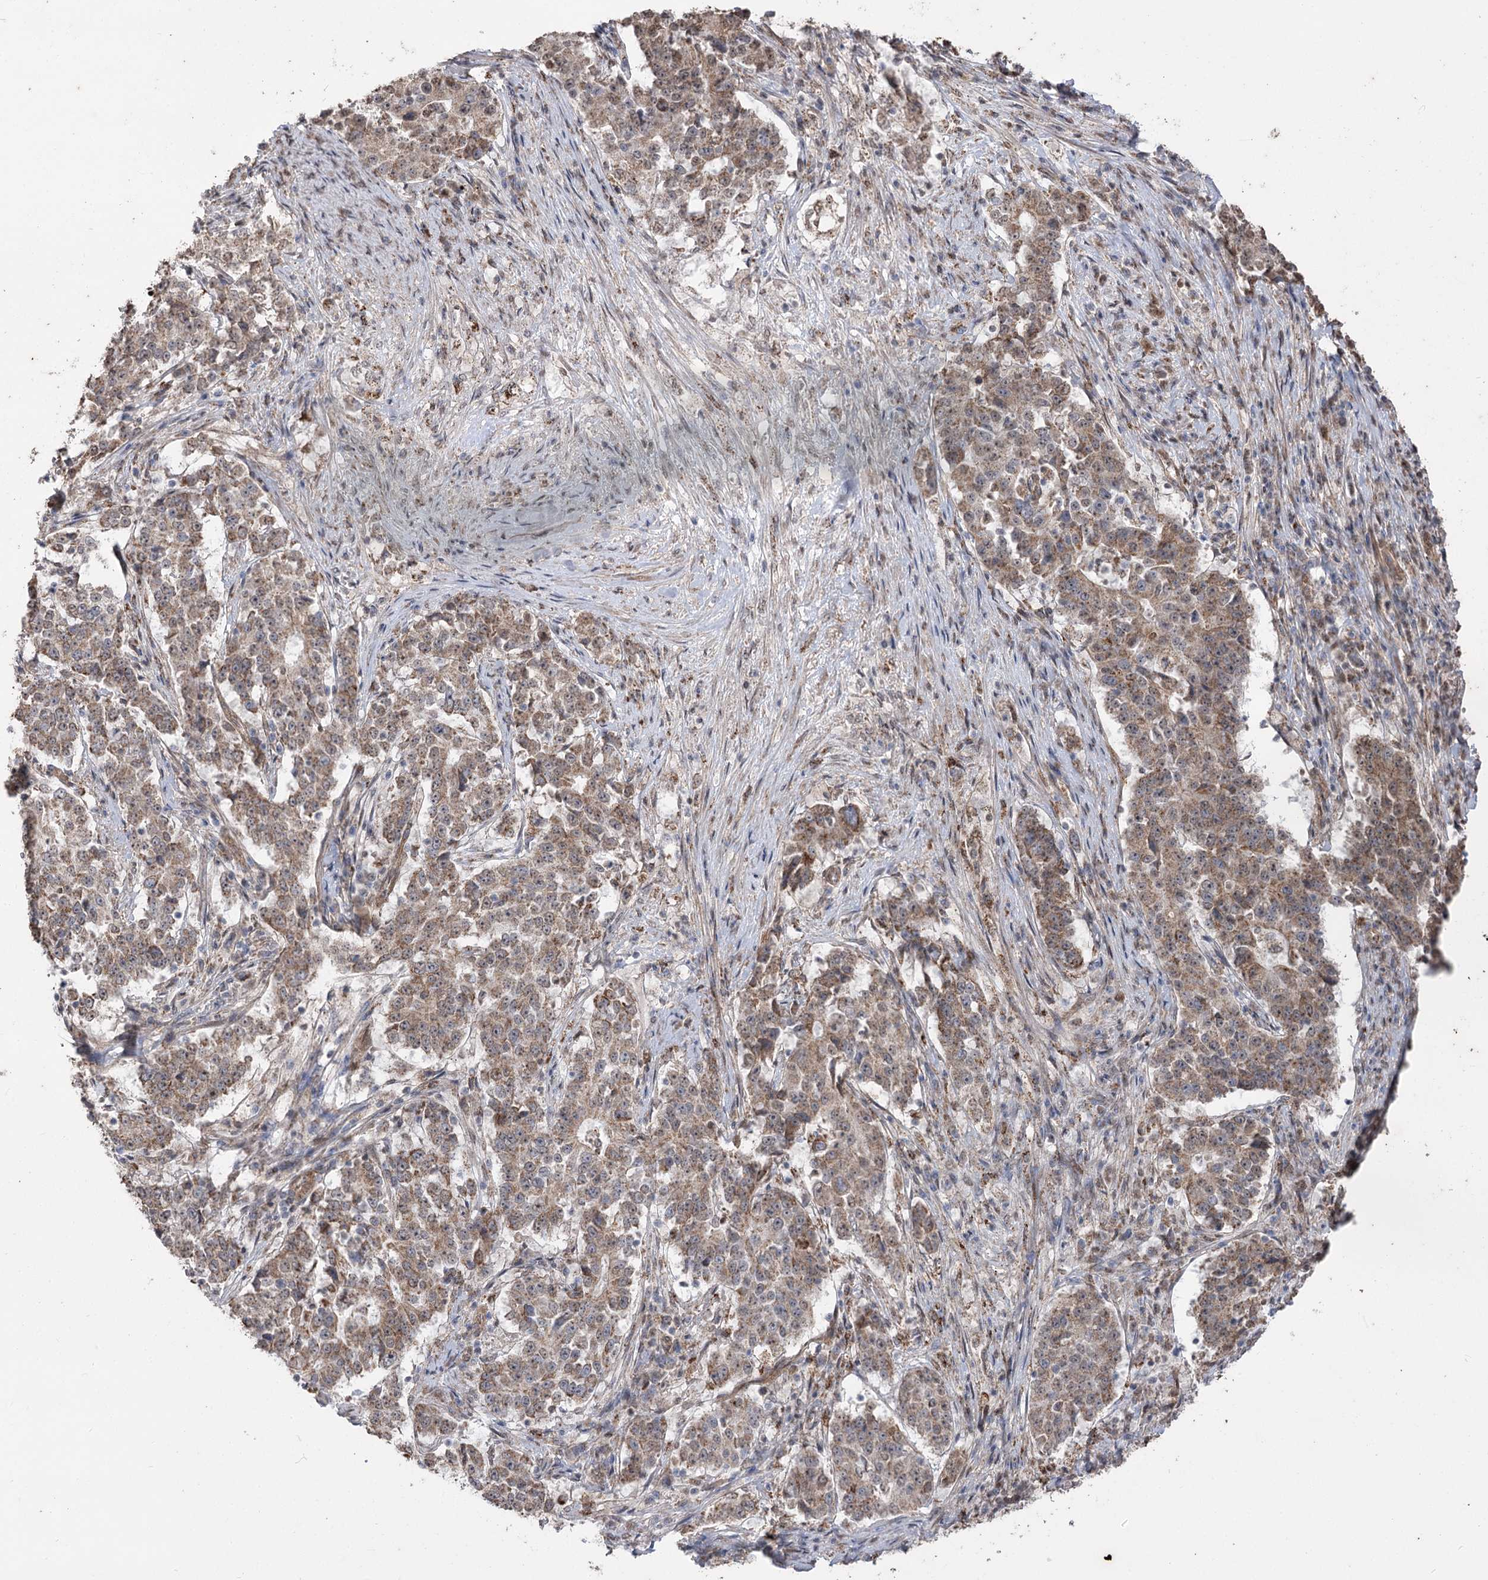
{"staining": {"intensity": "moderate", "quantity": ">75%", "location": "cytoplasmic/membranous"}, "tissue": "stomach cancer", "cell_type": "Tumor cells", "image_type": "cancer", "snomed": [{"axis": "morphology", "description": "Adenocarcinoma, NOS"}, {"axis": "topography", "description": "Stomach"}], "caption": "A brown stain labels moderate cytoplasmic/membranous expression of a protein in human stomach cancer (adenocarcinoma) tumor cells.", "gene": "ZSCAN23", "patient": {"sex": "male", "age": 59}}